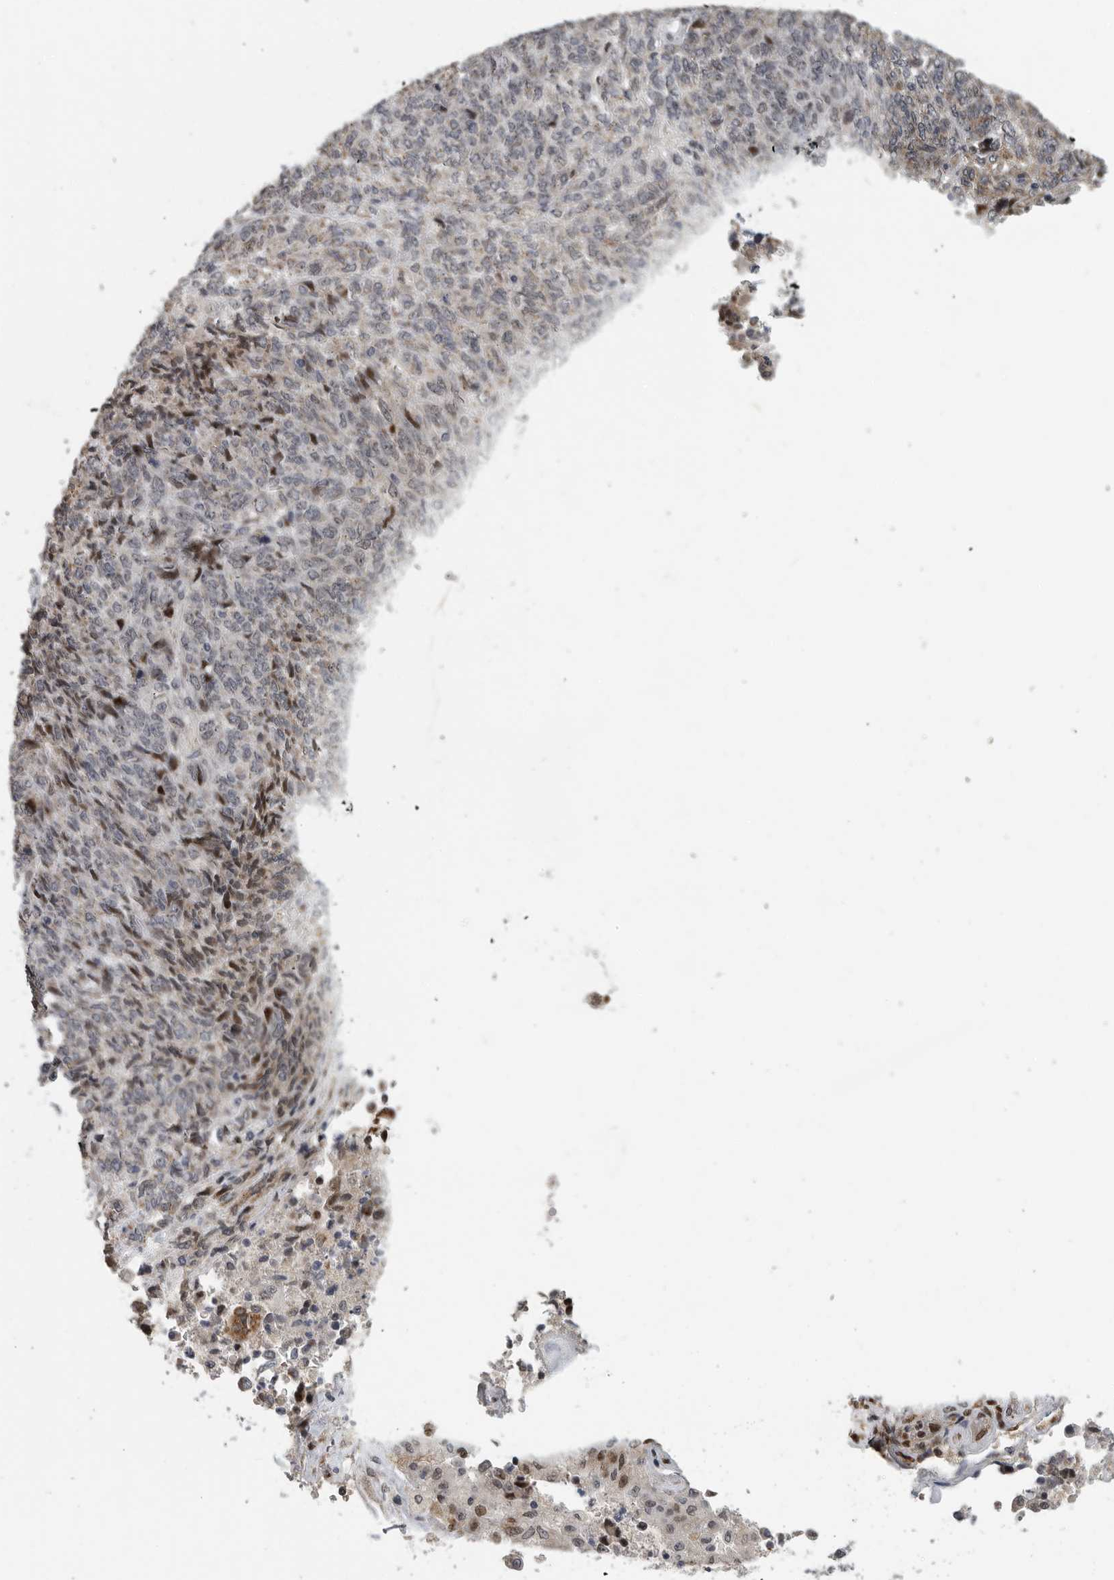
{"staining": {"intensity": "moderate", "quantity": "25%-75%", "location": "cytoplasmic/membranous"}, "tissue": "endometrial cancer", "cell_type": "Tumor cells", "image_type": "cancer", "snomed": [{"axis": "morphology", "description": "Adenocarcinoma, NOS"}, {"axis": "topography", "description": "Endometrium"}], "caption": "DAB immunohistochemical staining of endometrial adenocarcinoma displays moderate cytoplasmic/membranous protein expression in approximately 25%-75% of tumor cells.", "gene": "PCMTD1", "patient": {"sex": "female", "age": 80}}